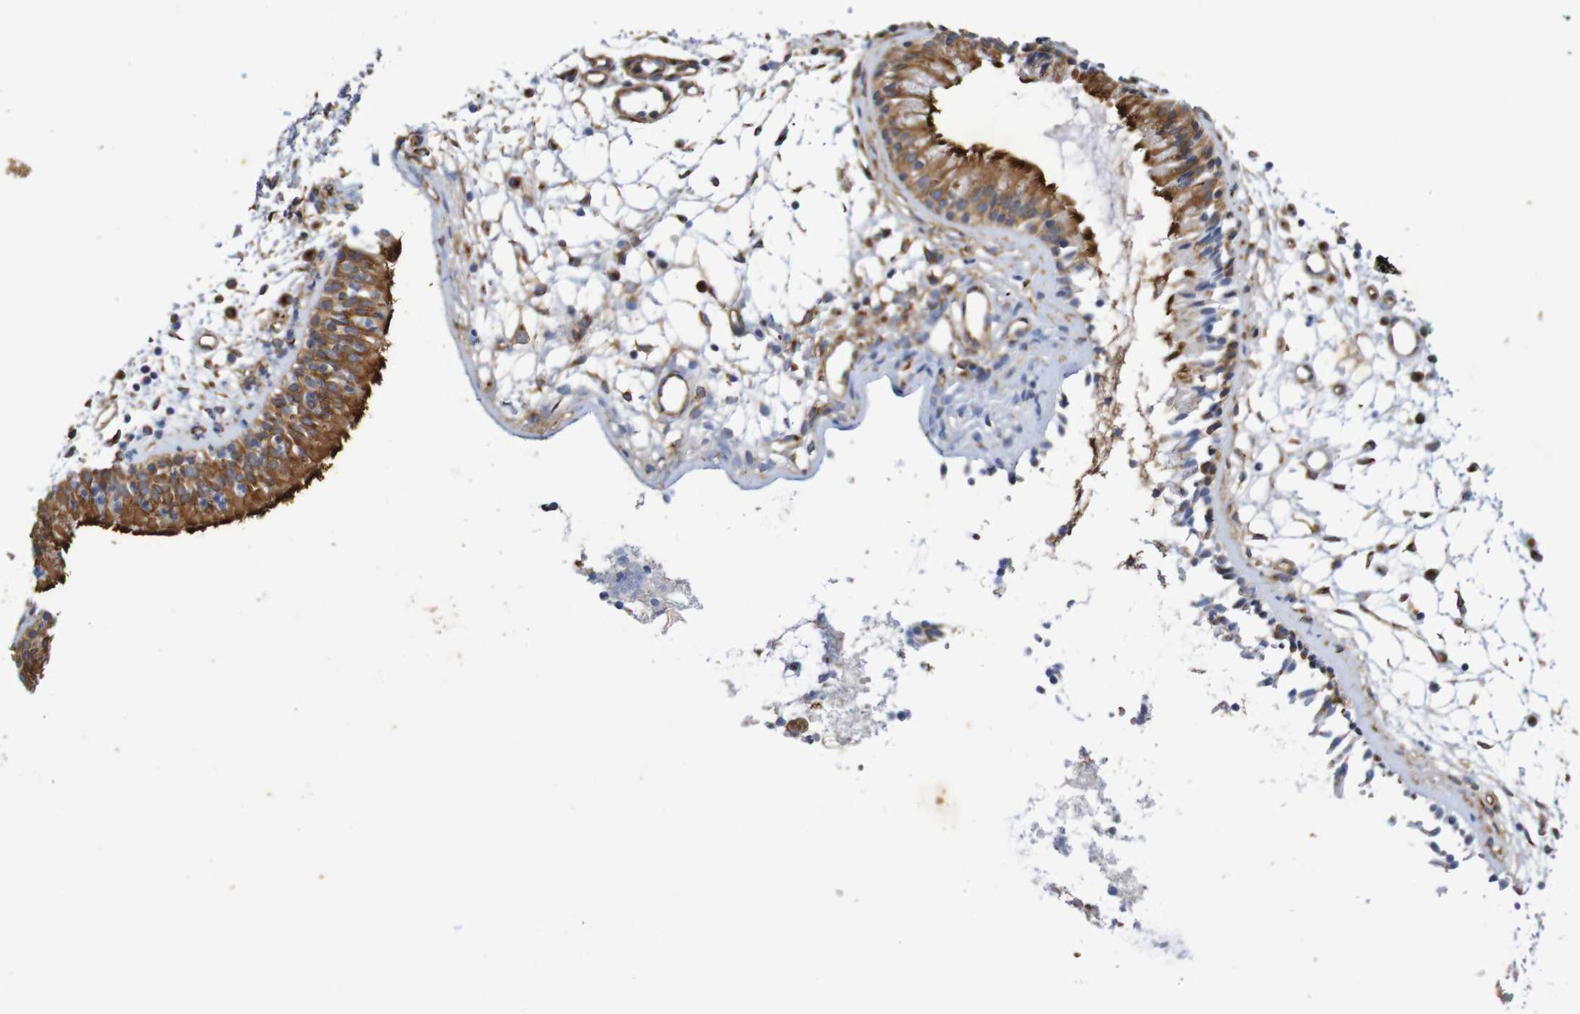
{"staining": {"intensity": "moderate", "quantity": ">75%", "location": "cytoplasmic/membranous"}, "tissue": "nasopharynx", "cell_type": "Respiratory epithelial cells", "image_type": "normal", "snomed": [{"axis": "morphology", "description": "Normal tissue, NOS"}, {"axis": "topography", "description": "Nasopharynx"}], "caption": "A high-resolution micrograph shows immunohistochemistry (IHC) staining of normal nasopharynx, which exhibits moderate cytoplasmic/membranous positivity in about >75% of respiratory epithelial cells.", "gene": "DCP2", "patient": {"sex": "male", "age": 21}}